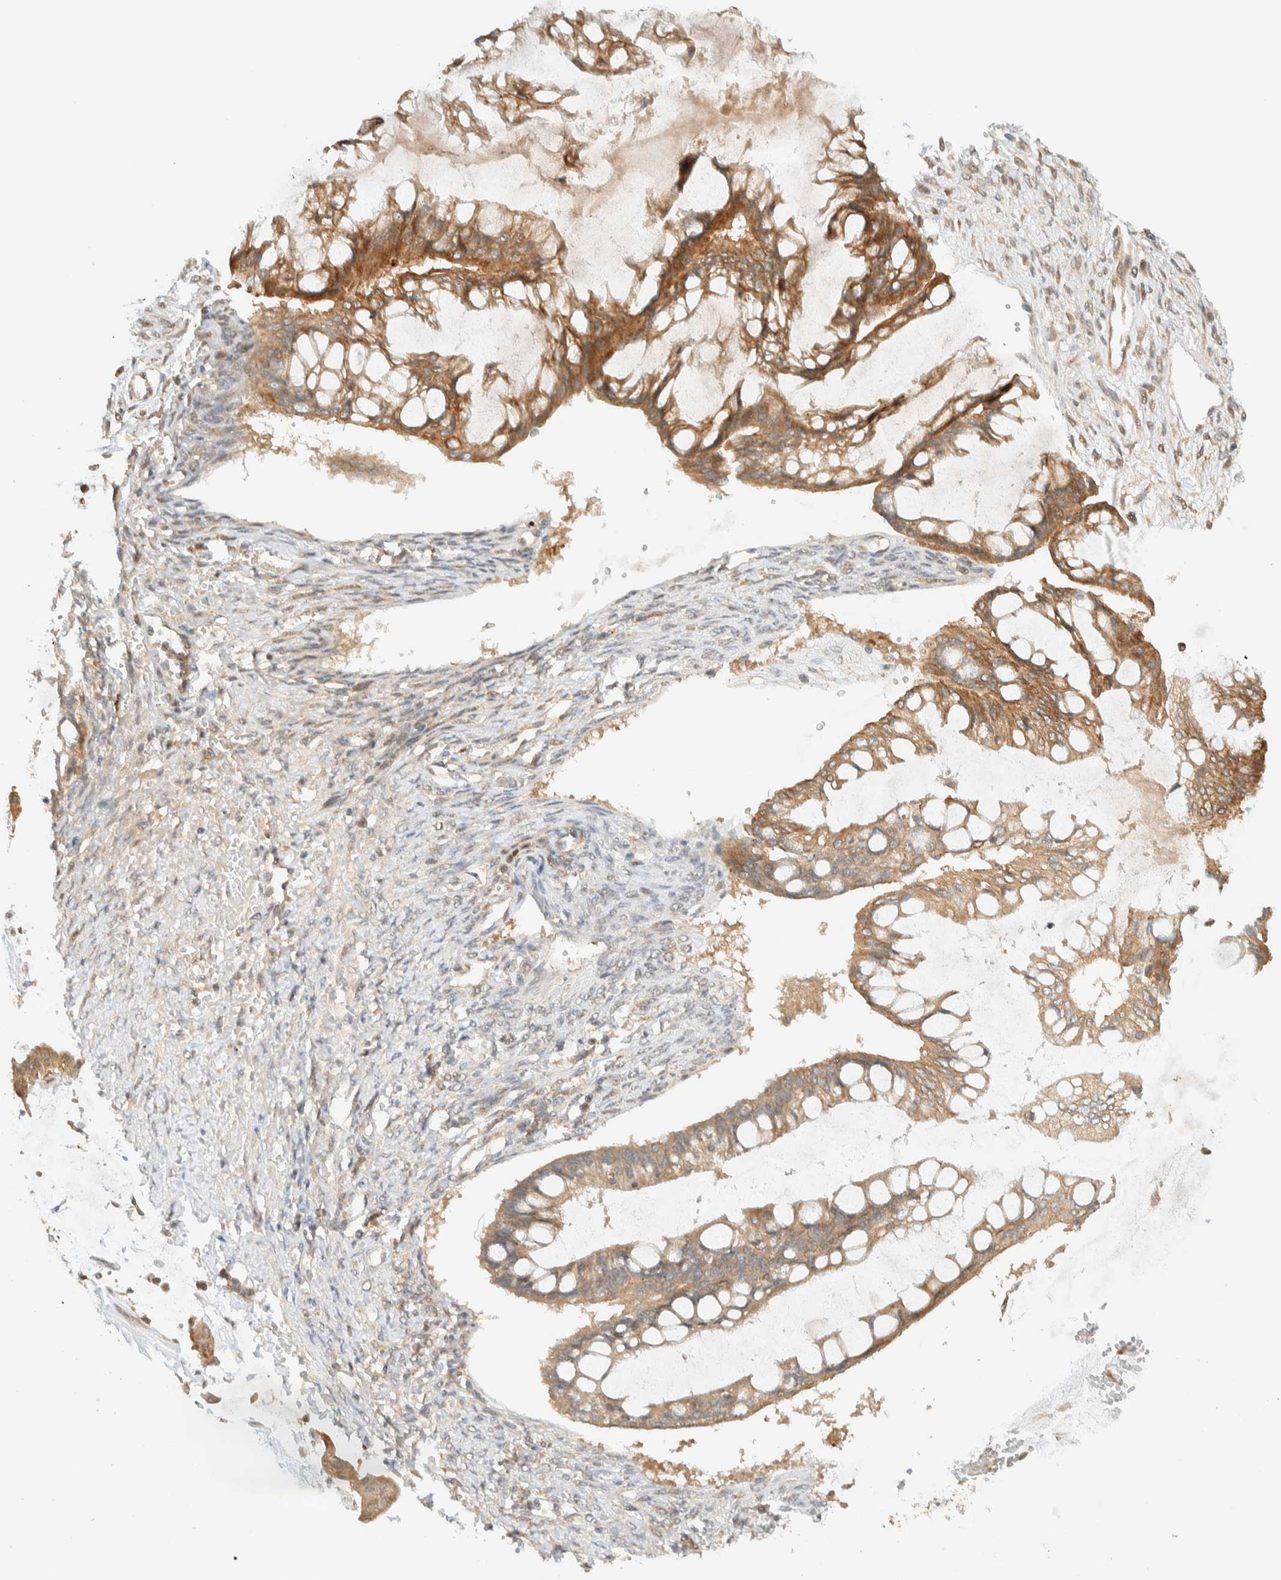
{"staining": {"intensity": "moderate", "quantity": ">75%", "location": "cytoplasmic/membranous"}, "tissue": "ovarian cancer", "cell_type": "Tumor cells", "image_type": "cancer", "snomed": [{"axis": "morphology", "description": "Cystadenocarcinoma, mucinous, NOS"}, {"axis": "topography", "description": "Ovary"}], "caption": "Immunohistochemical staining of human ovarian cancer demonstrates moderate cytoplasmic/membranous protein staining in about >75% of tumor cells.", "gene": "ZBTB34", "patient": {"sex": "female", "age": 73}}